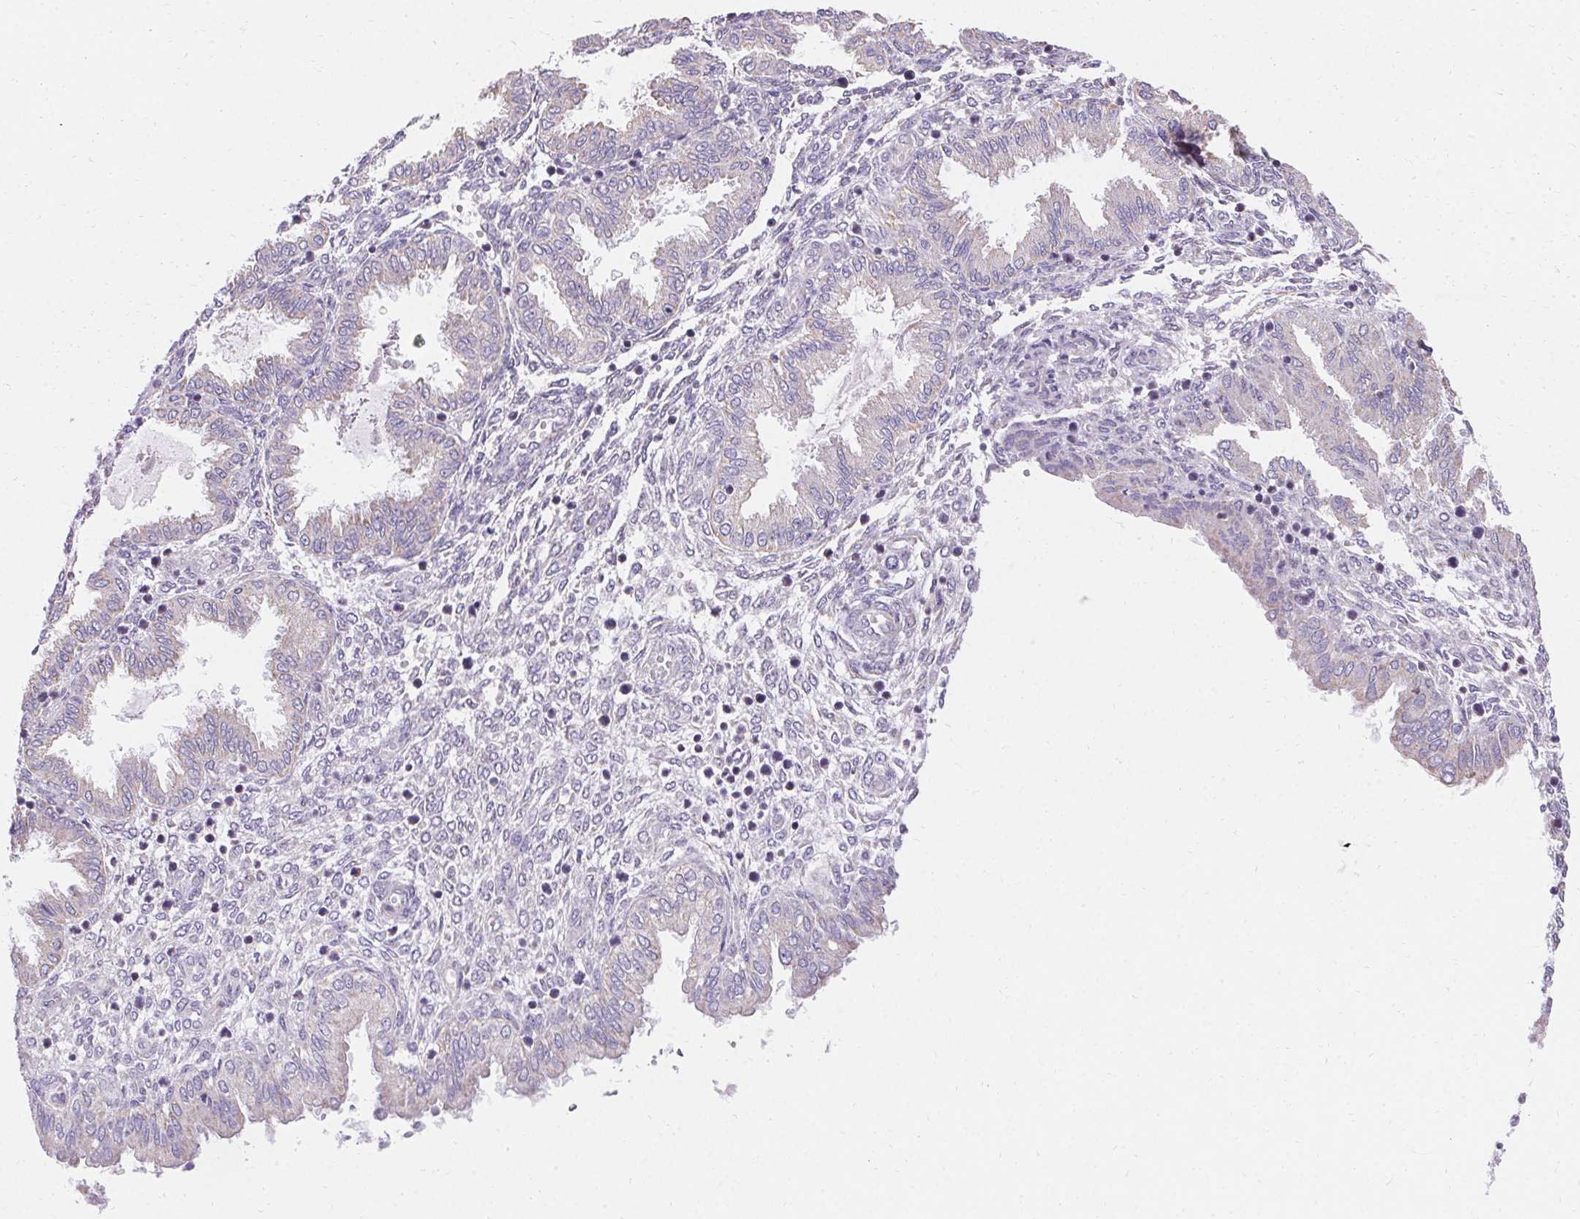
{"staining": {"intensity": "negative", "quantity": "none", "location": "none"}, "tissue": "endometrium", "cell_type": "Cells in endometrial stroma", "image_type": "normal", "snomed": [{"axis": "morphology", "description": "Normal tissue, NOS"}, {"axis": "topography", "description": "Endometrium"}], "caption": "High power microscopy micrograph of an immunohistochemistry (IHC) image of normal endometrium, revealing no significant positivity in cells in endometrial stroma. Nuclei are stained in blue.", "gene": "ASGR2", "patient": {"sex": "female", "age": 33}}